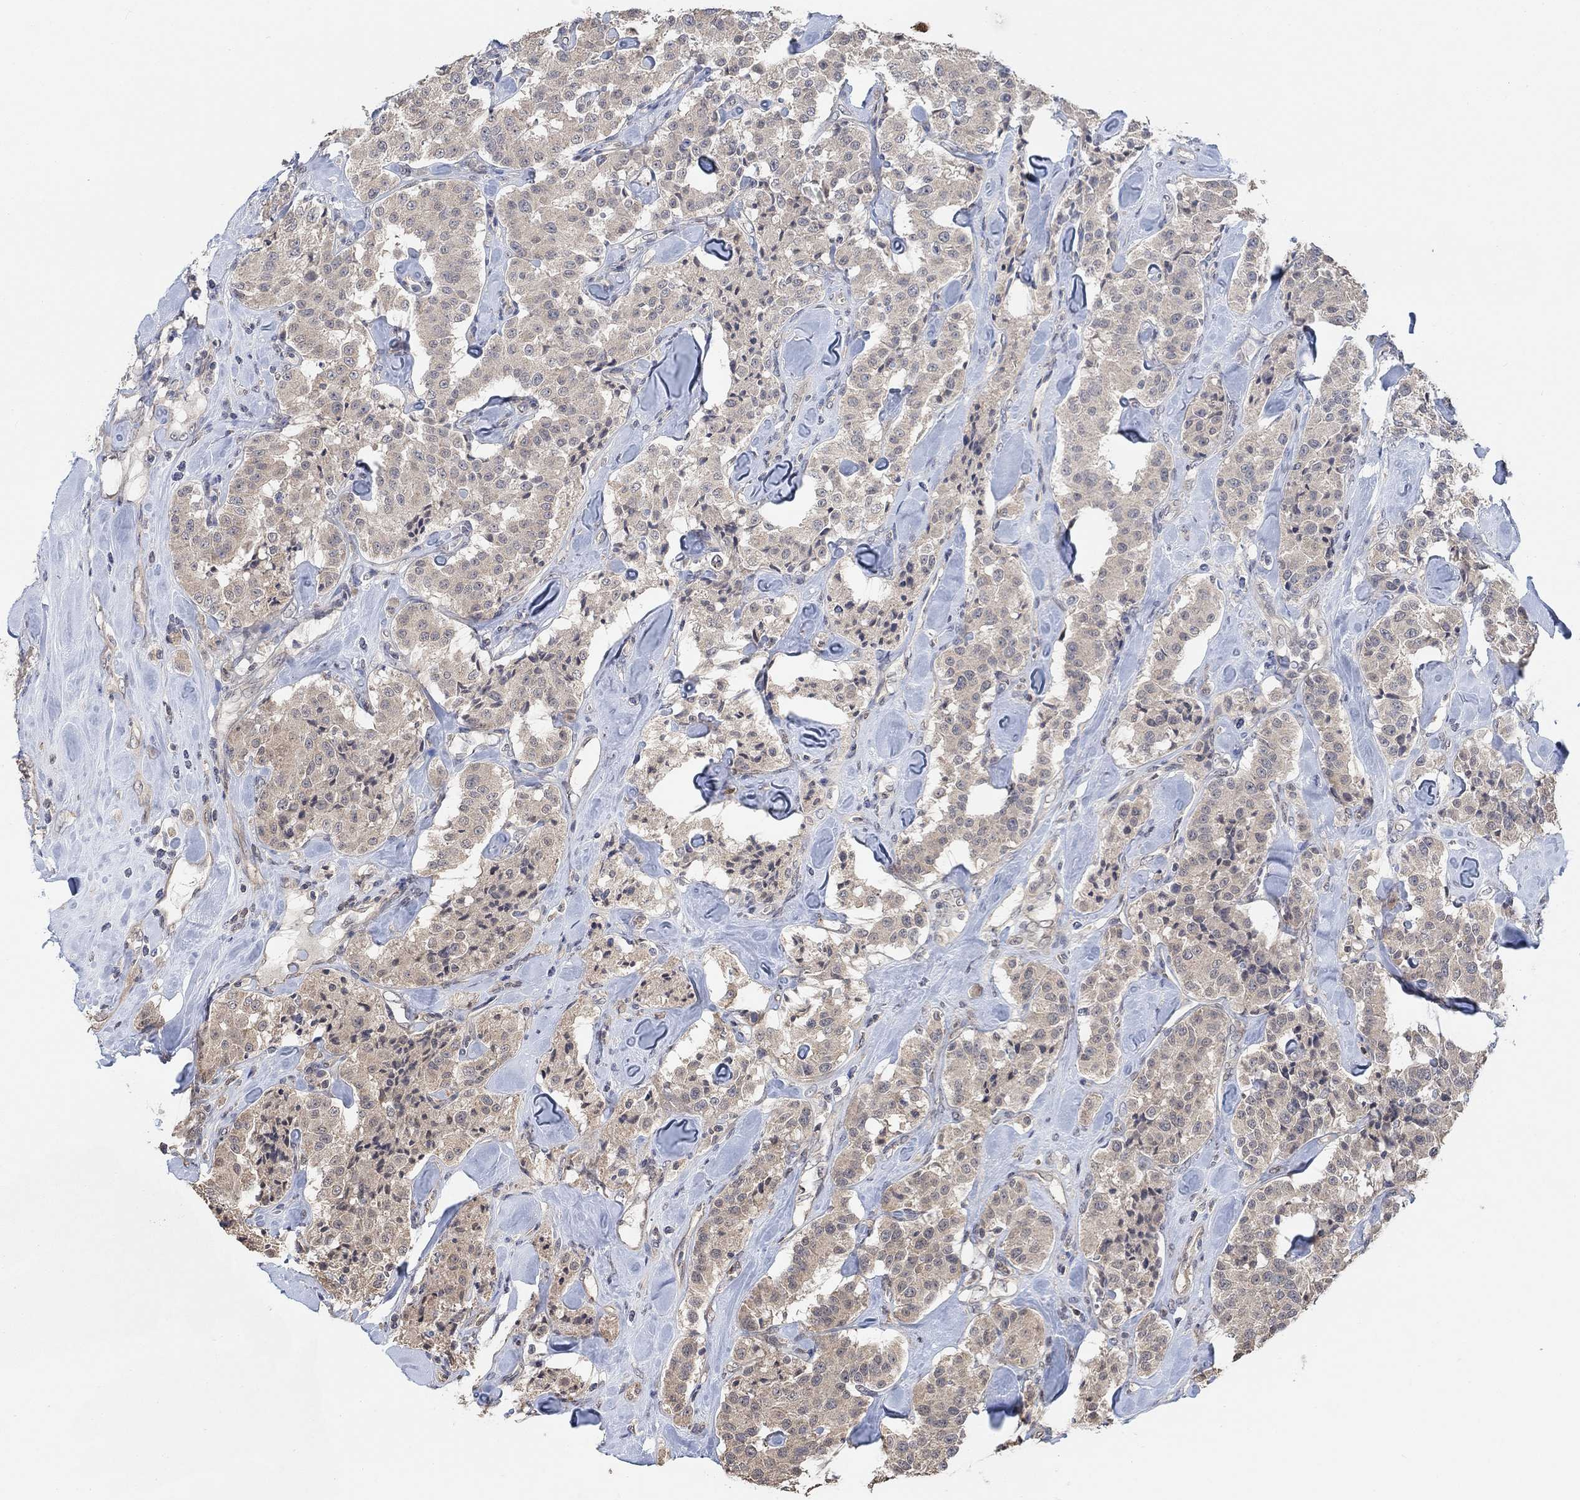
{"staining": {"intensity": "weak", "quantity": "<25%", "location": "cytoplasmic/membranous"}, "tissue": "carcinoid", "cell_type": "Tumor cells", "image_type": "cancer", "snomed": [{"axis": "morphology", "description": "Carcinoid, malignant, NOS"}, {"axis": "topography", "description": "Pancreas"}], "caption": "Tumor cells show no significant protein staining in malignant carcinoid.", "gene": "UNC5B", "patient": {"sex": "male", "age": 41}}